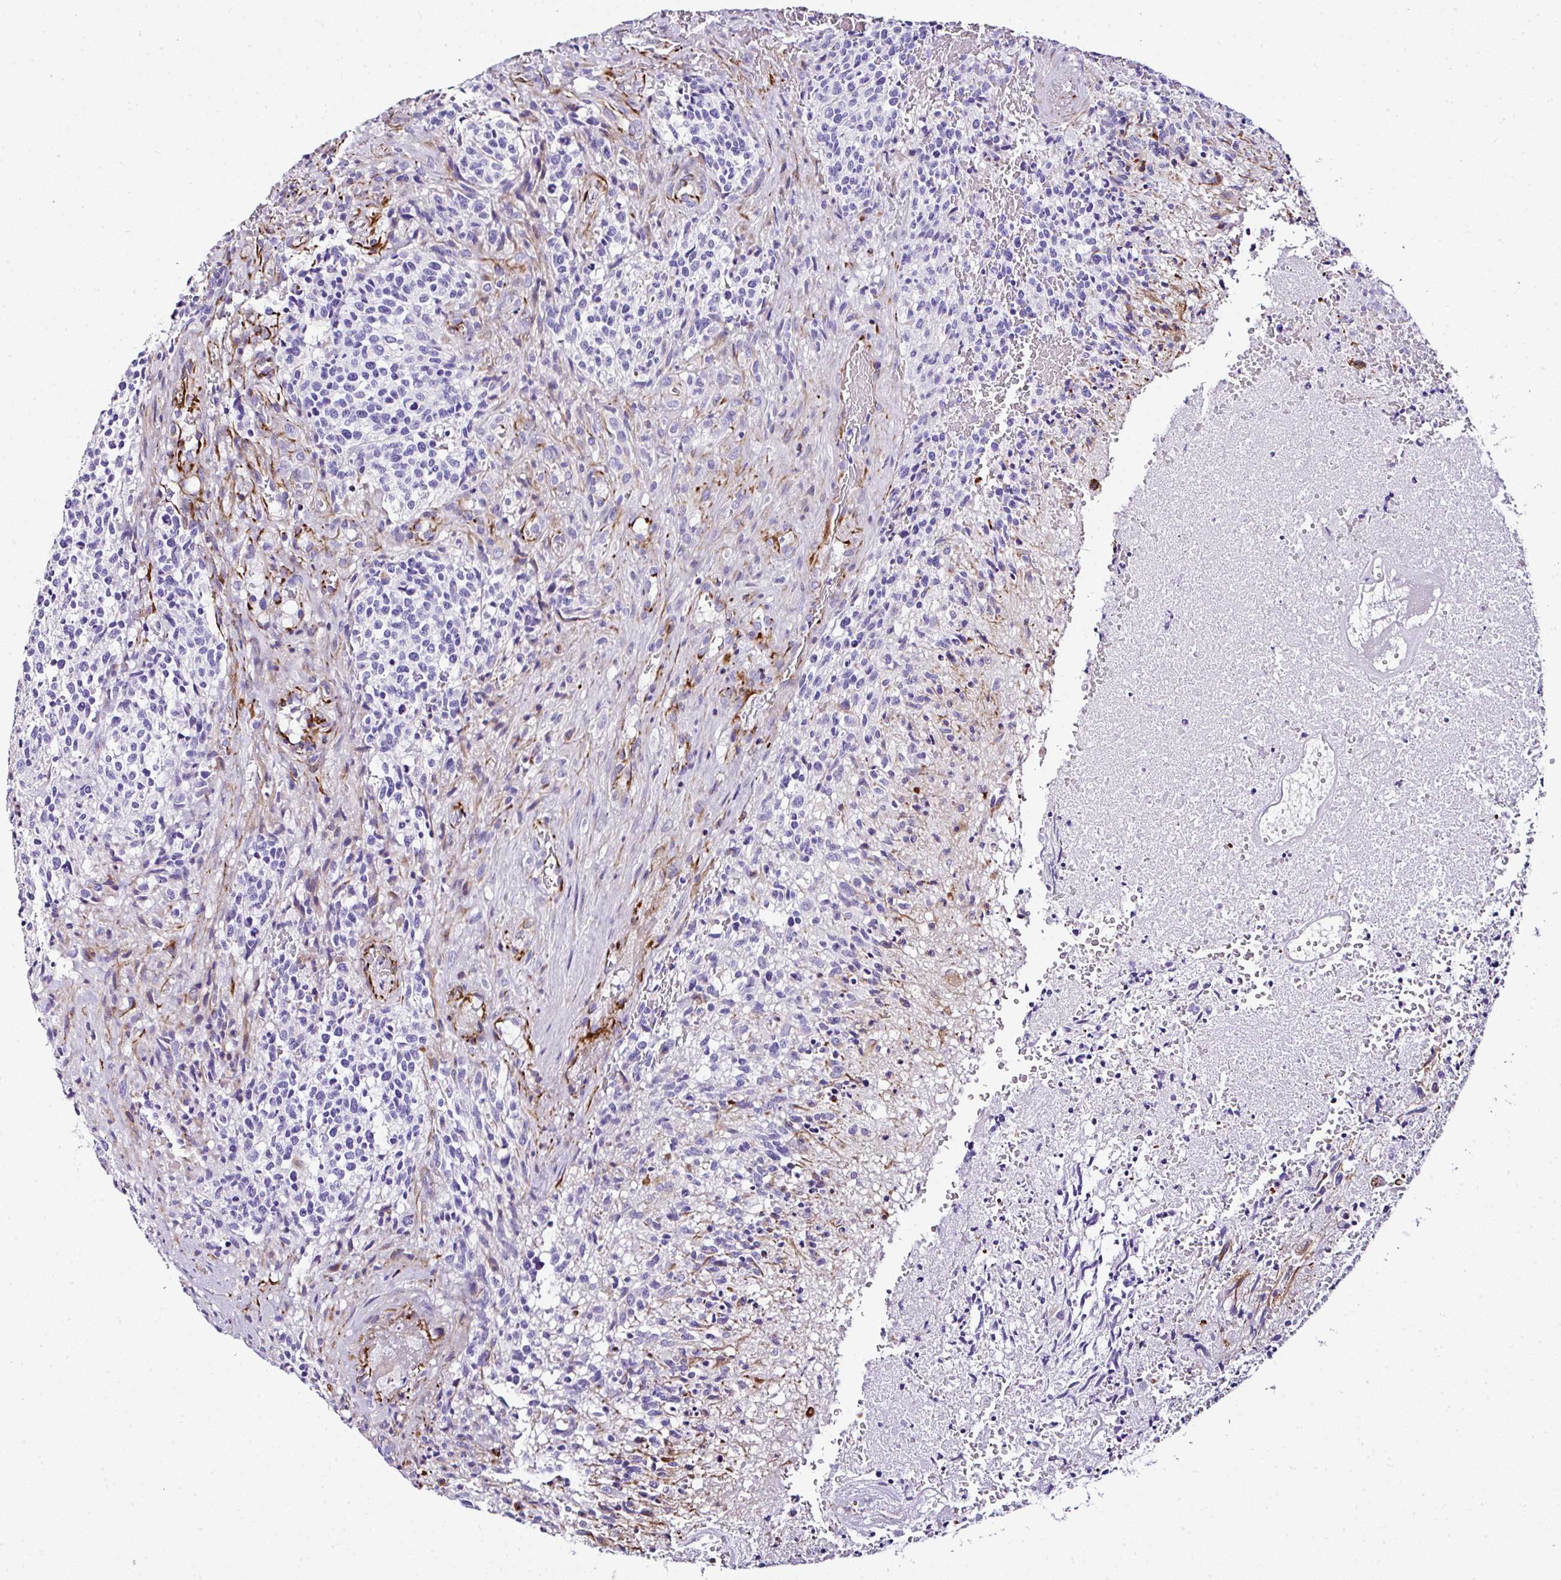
{"staining": {"intensity": "negative", "quantity": "none", "location": "none"}, "tissue": "glioma", "cell_type": "Tumor cells", "image_type": "cancer", "snomed": [{"axis": "morphology", "description": "Glioma, malignant, High grade"}, {"axis": "topography", "description": "Brain"}], "caption": "Malignant high-grade glioma was stained to show a protein in brown. There is no significant expression in tumor cells.", "gene": "DEPDC5", "patient": {"sex": "male", "age": 36}}